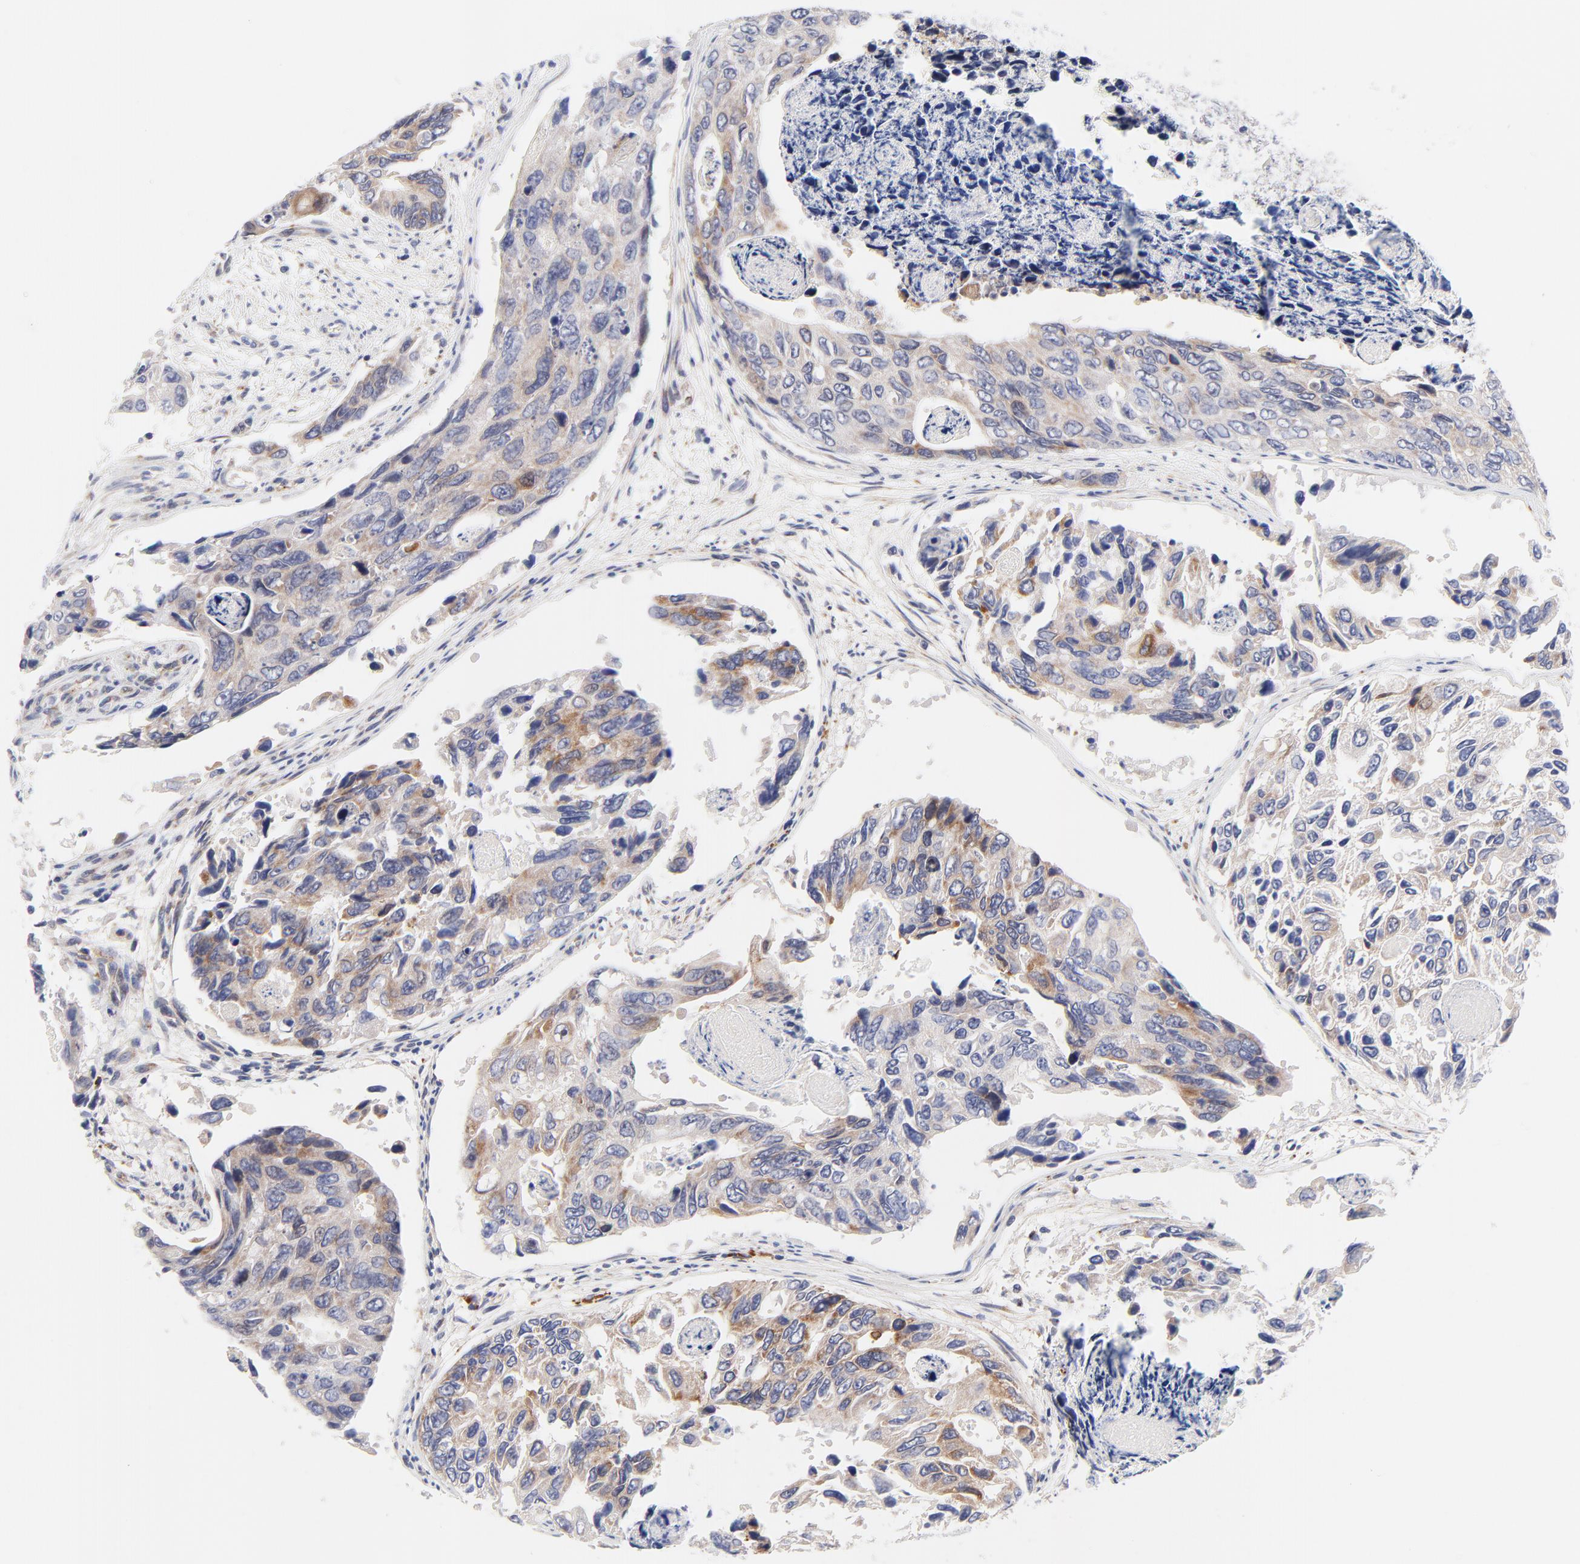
{"staining": {"intensity": "moderate", "quantity": "<25%", "location": "cytoplasmic/membranous"}, "tissue": "colorectal cancer", "cell_type": "Tumor cells", "image_type": "cancer", "snomed": [{"axis": "morphology", "description": "Adenocarcinoma, NOS"}, {"axis": "topography", "description": "Colon"}], "caption": "Immunohistochemistry (IHC) histopathology image of human colorectal adenocarcinoma stained for a protein (brown), which exhibits low levels of moderate cytoplasmic/membranous positivity in about <25% of tumor cells.", "gene": "AFF2", "patient": {"sex": "female", "age": 86}}